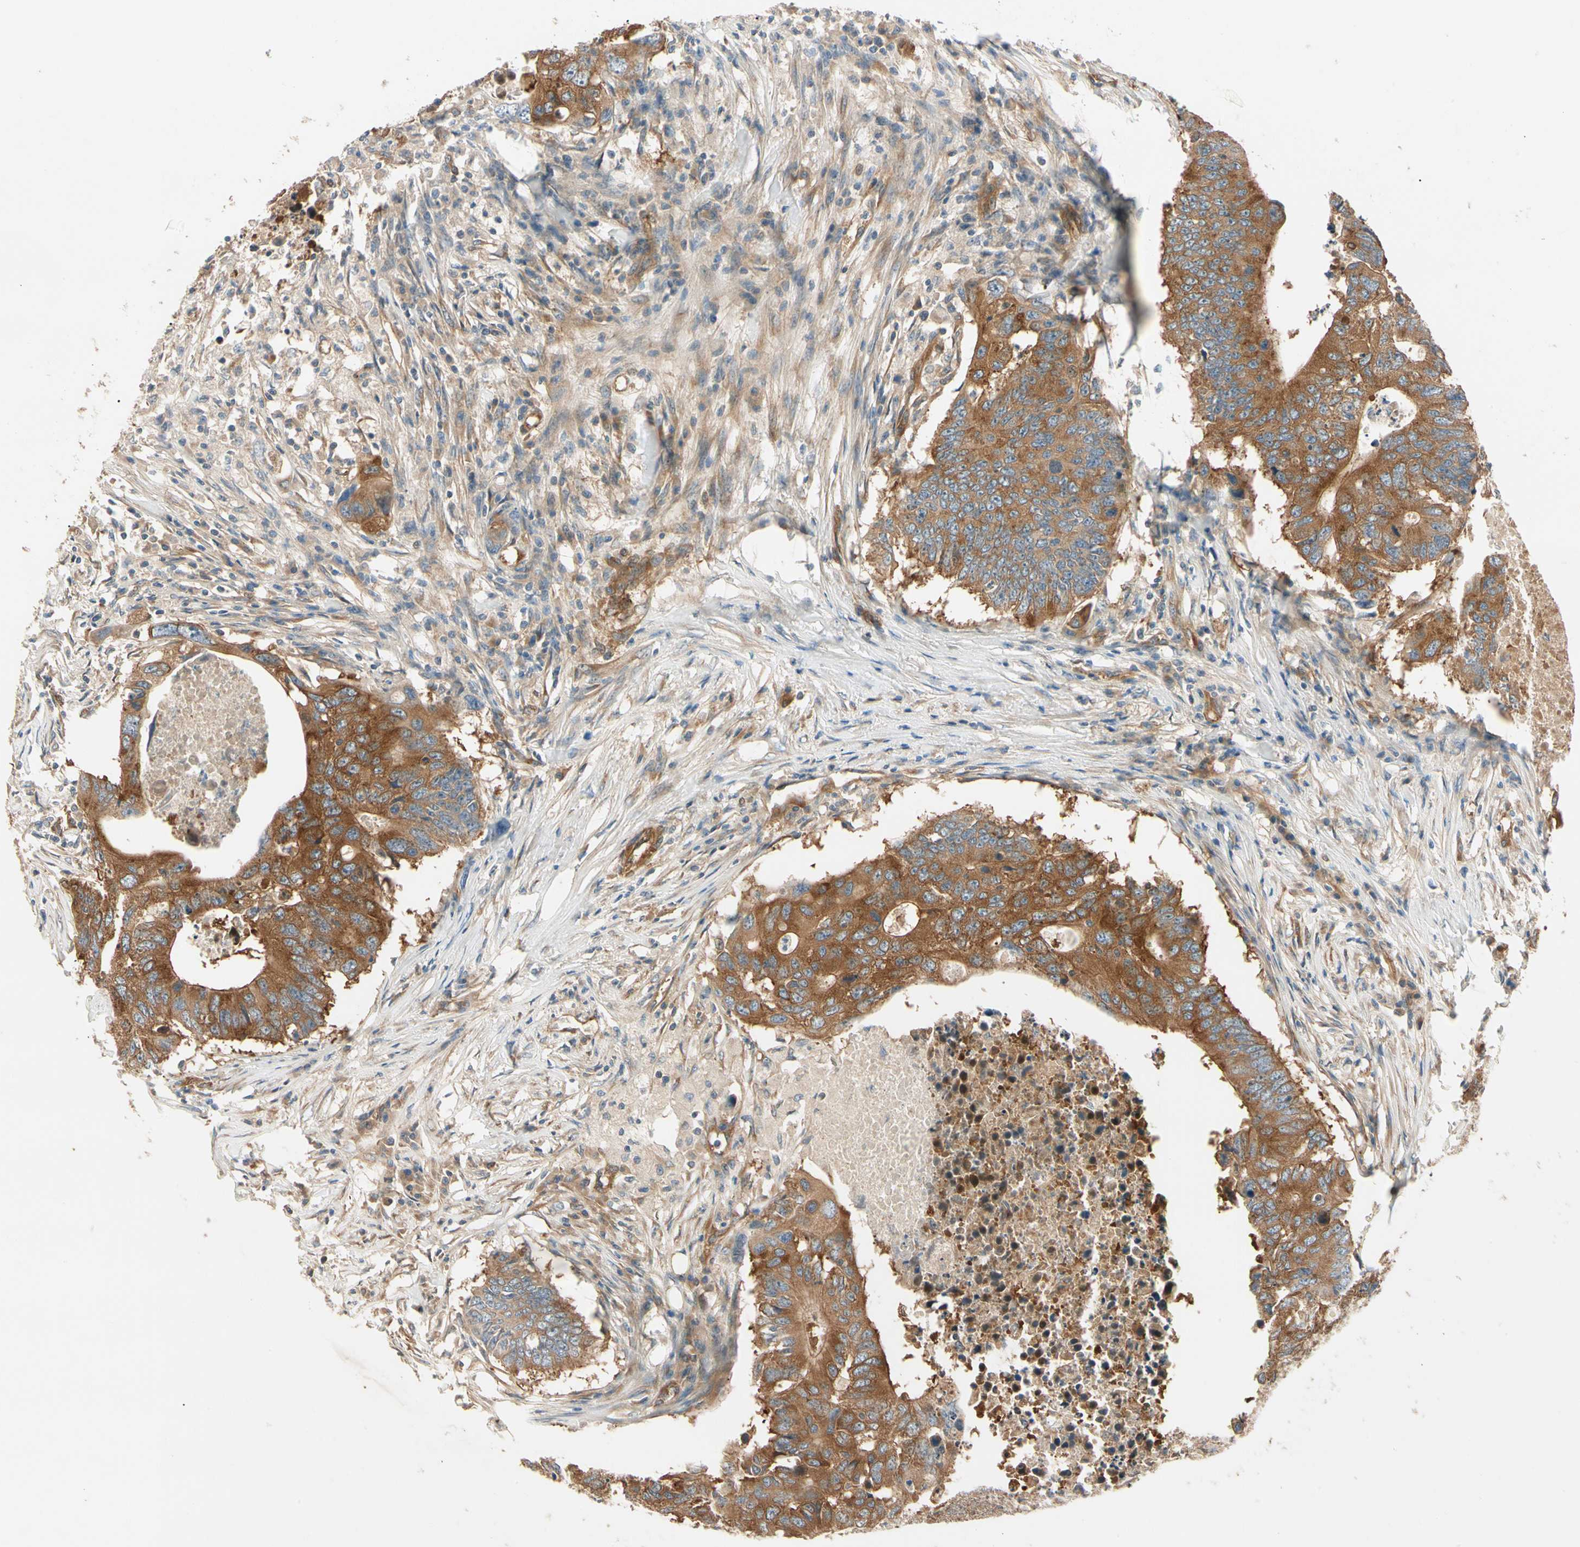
{"staining": {"intensity": "strong", "quantity": ">75%", "location": "cytoplasmic/membranous"}, "tissue": "colorectal cancer", "cell_type": "Tumor cells", "image_type": "cancer", "snomed": [{"axis": "morphology", "description": "Adenocarcinoma, NOS"}, {"axis": "topography", "description": "Colon"}], "caption": "Human adenocarcinoma (colorectal) stained with a protein marker displays strong staining in tumor cells.", "gene": "ROCK2", "patient": {"sex": "male", "age": 71}}